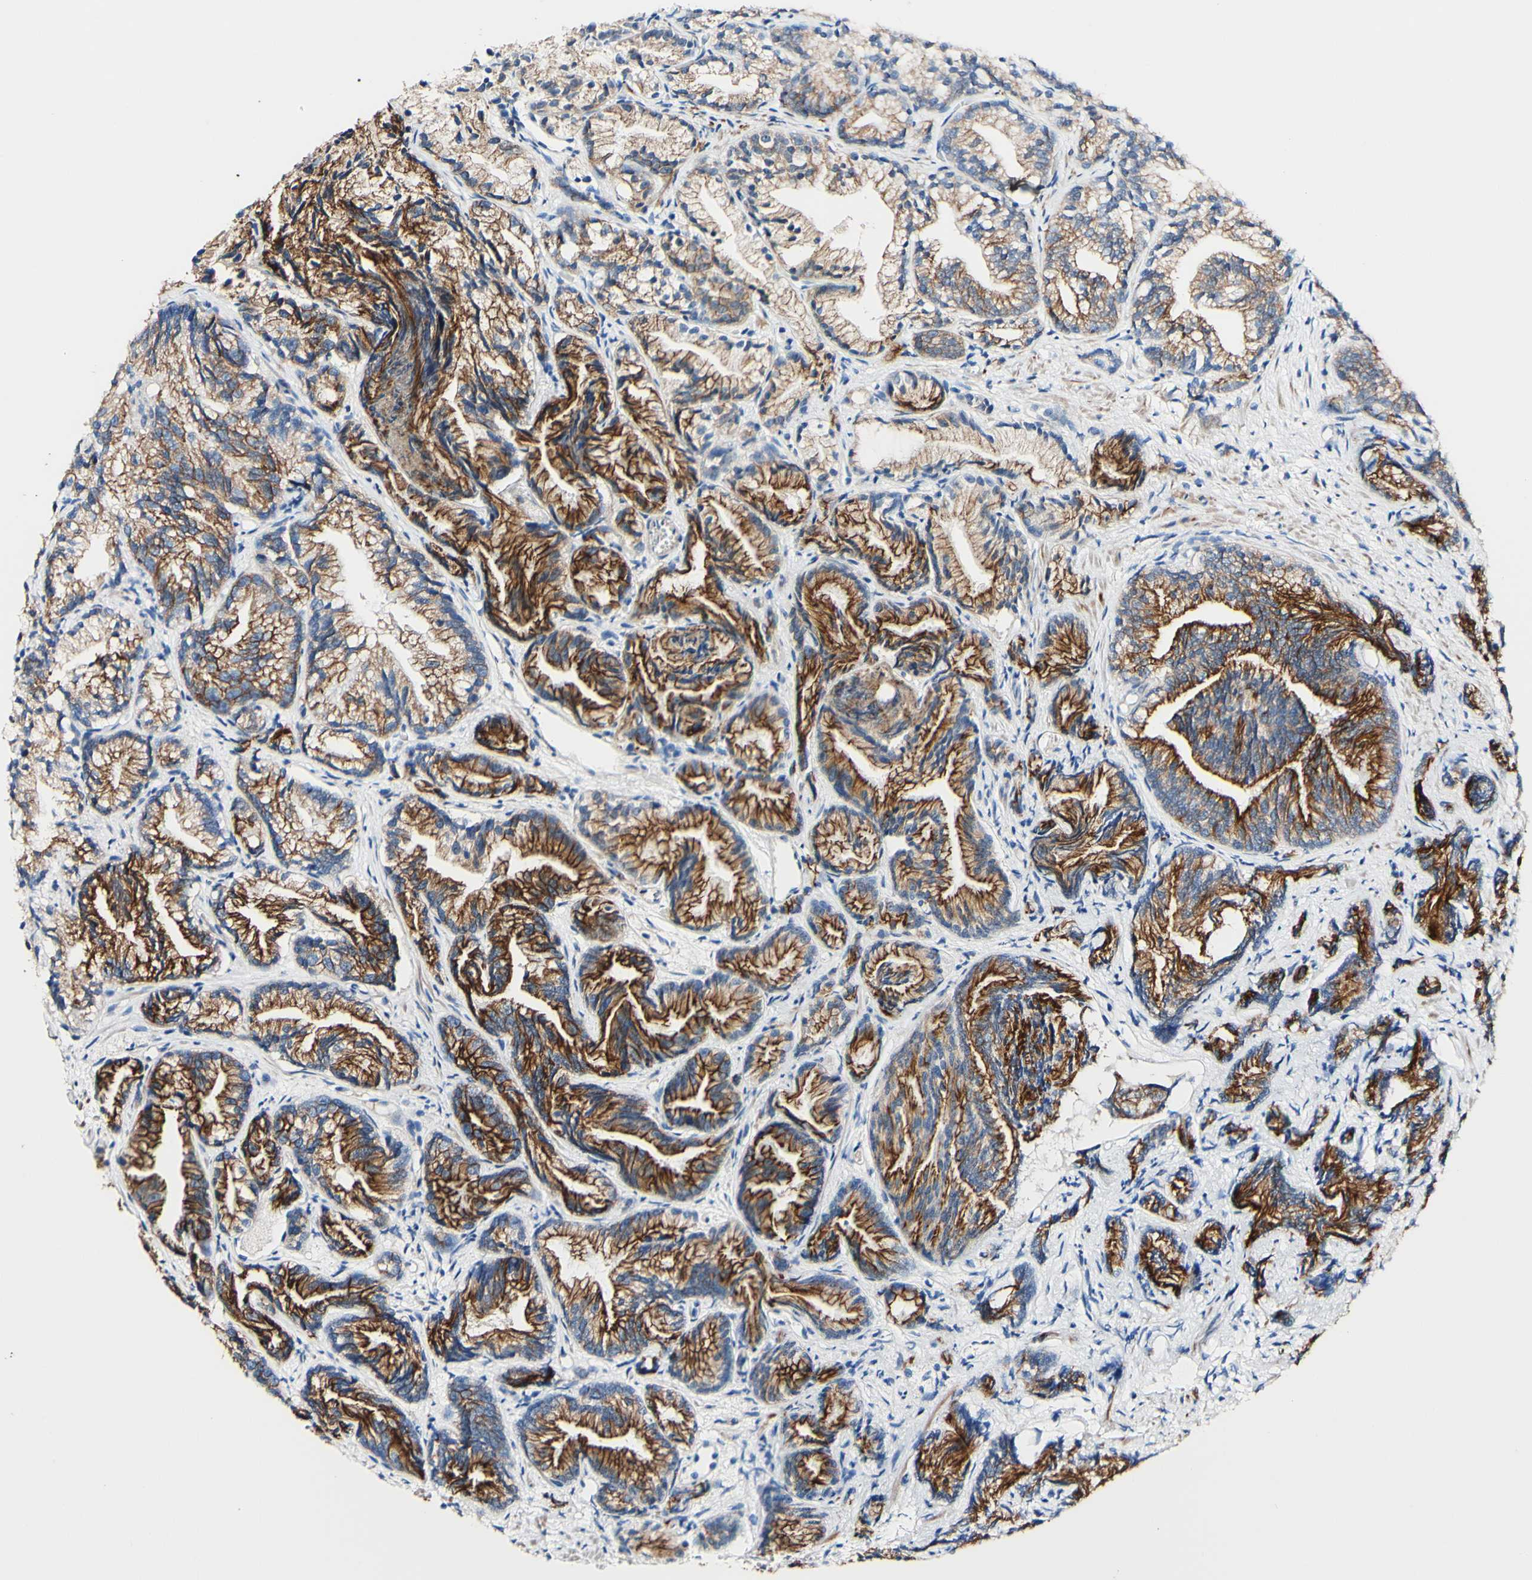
{"staining": {"intensity": "strong", "quantity": ">75%", "location": "cytoplasmic/membranous"}, "tissue": "prostate cancer", "cell_type": "Tumor cells", "image_type": "cancer", "snomed": [{"axis": "morphology", "description": "Adenocarcinoma, Low grade"}, {"axis": "topography", "description": "Prostate"}], "caption": "Adenocarcinoma (low-grade) (prostate) tissue displays strong cytoplasmic/membranous staining in about >75% of tumor cells, visualized by immunohistochemistry.", "gene": "DSC2", "patient": {"sex": "male", "age": 89}}